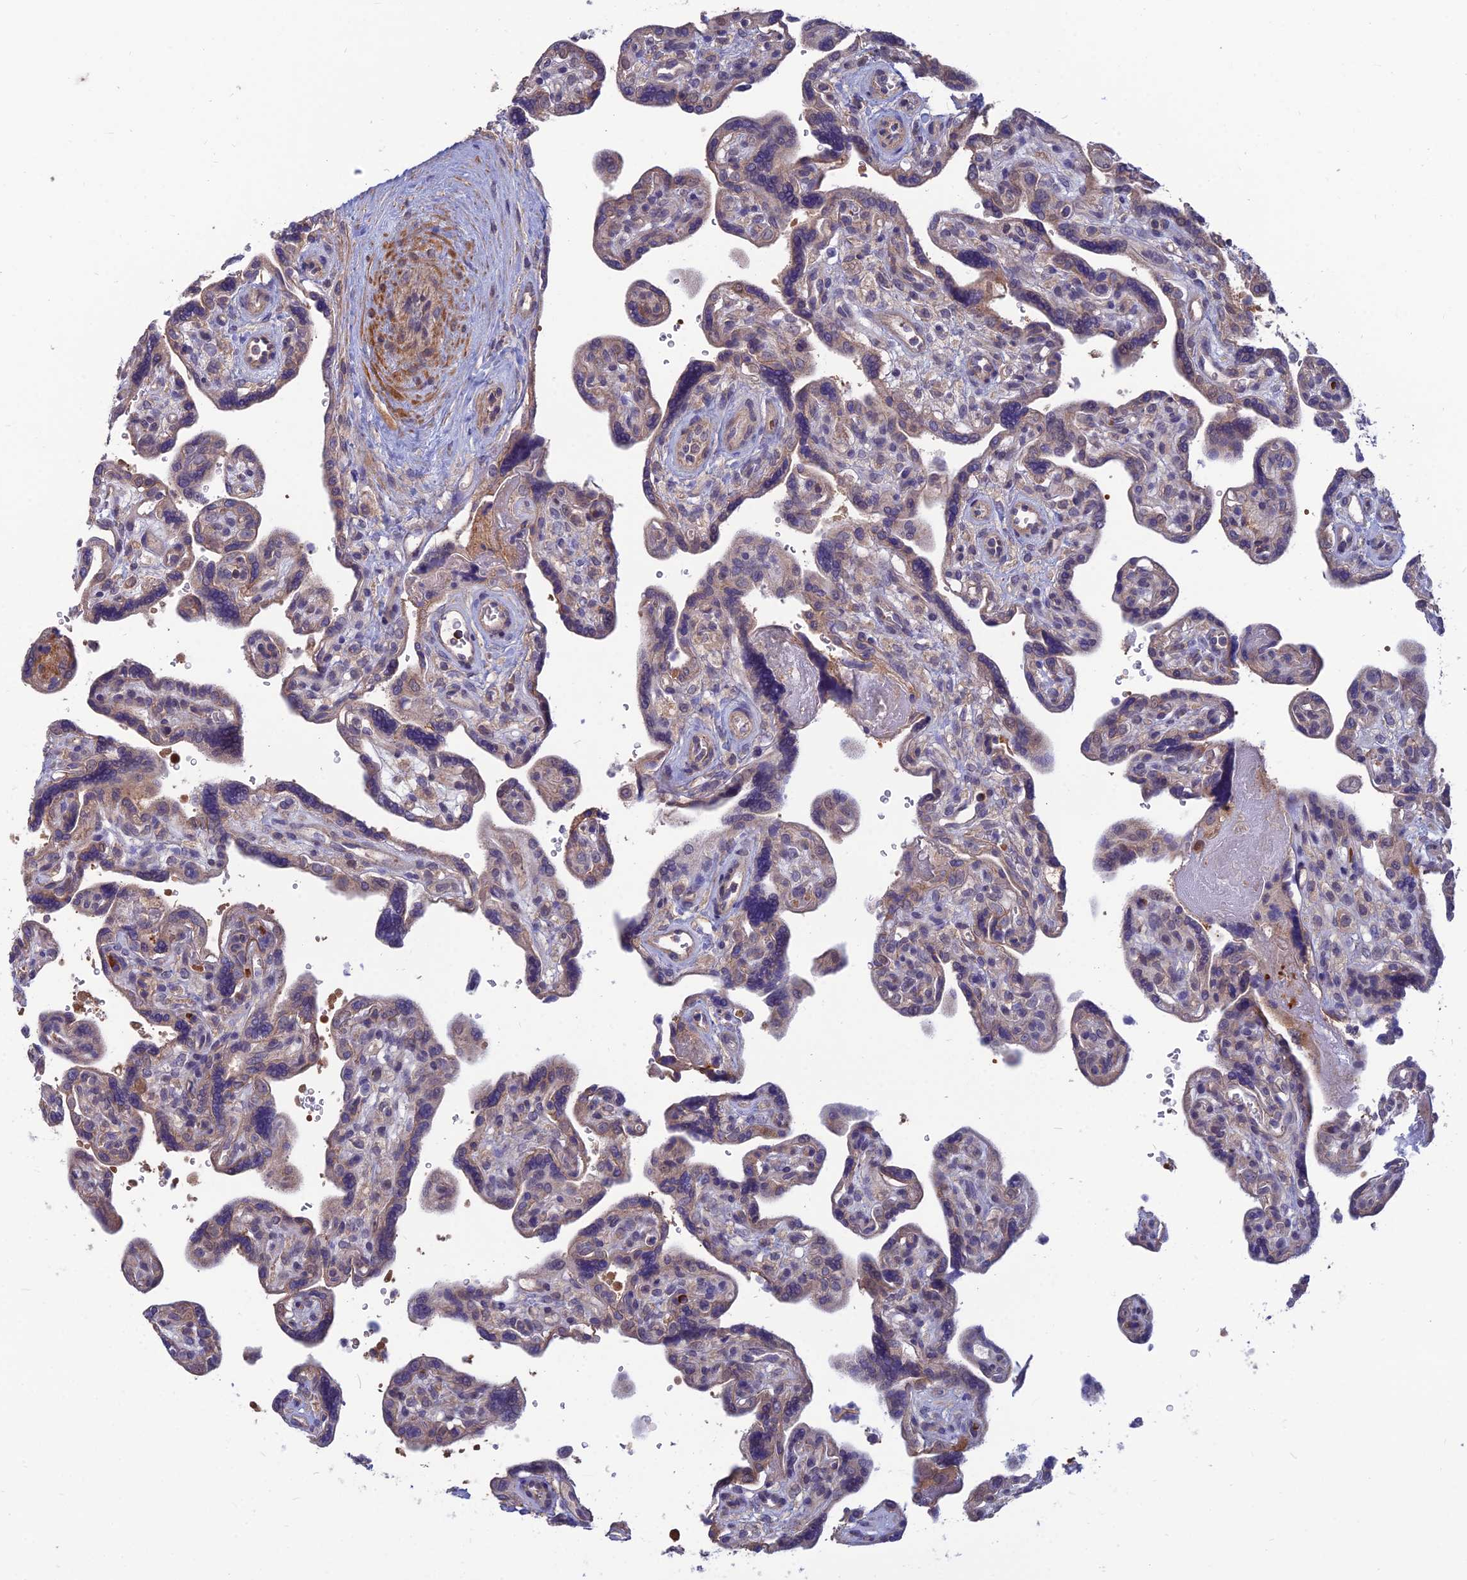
{"staining": {"intensity": "moderate", "quantity": "25%-75%", "location": "cytoplasmic/membranous,nuclear"}, "tissue": "placenta", "cell_type": "Trophoblastic cells", "image_type": "normal", "snomed": [{"axis": "morphology", "description": "Normal tissue, NOS"}, {"axis": "topography", "description": "Placenta"}], "caption": "IHC of unremarkable human placenta exhibits medium levels of moderate cytoplasmic/membranous,nuclear positivity in approximately 25%-75% of trophoblastic cells.", "gene": "OPA3", "patient": {"sex": "female", "age": 39}}